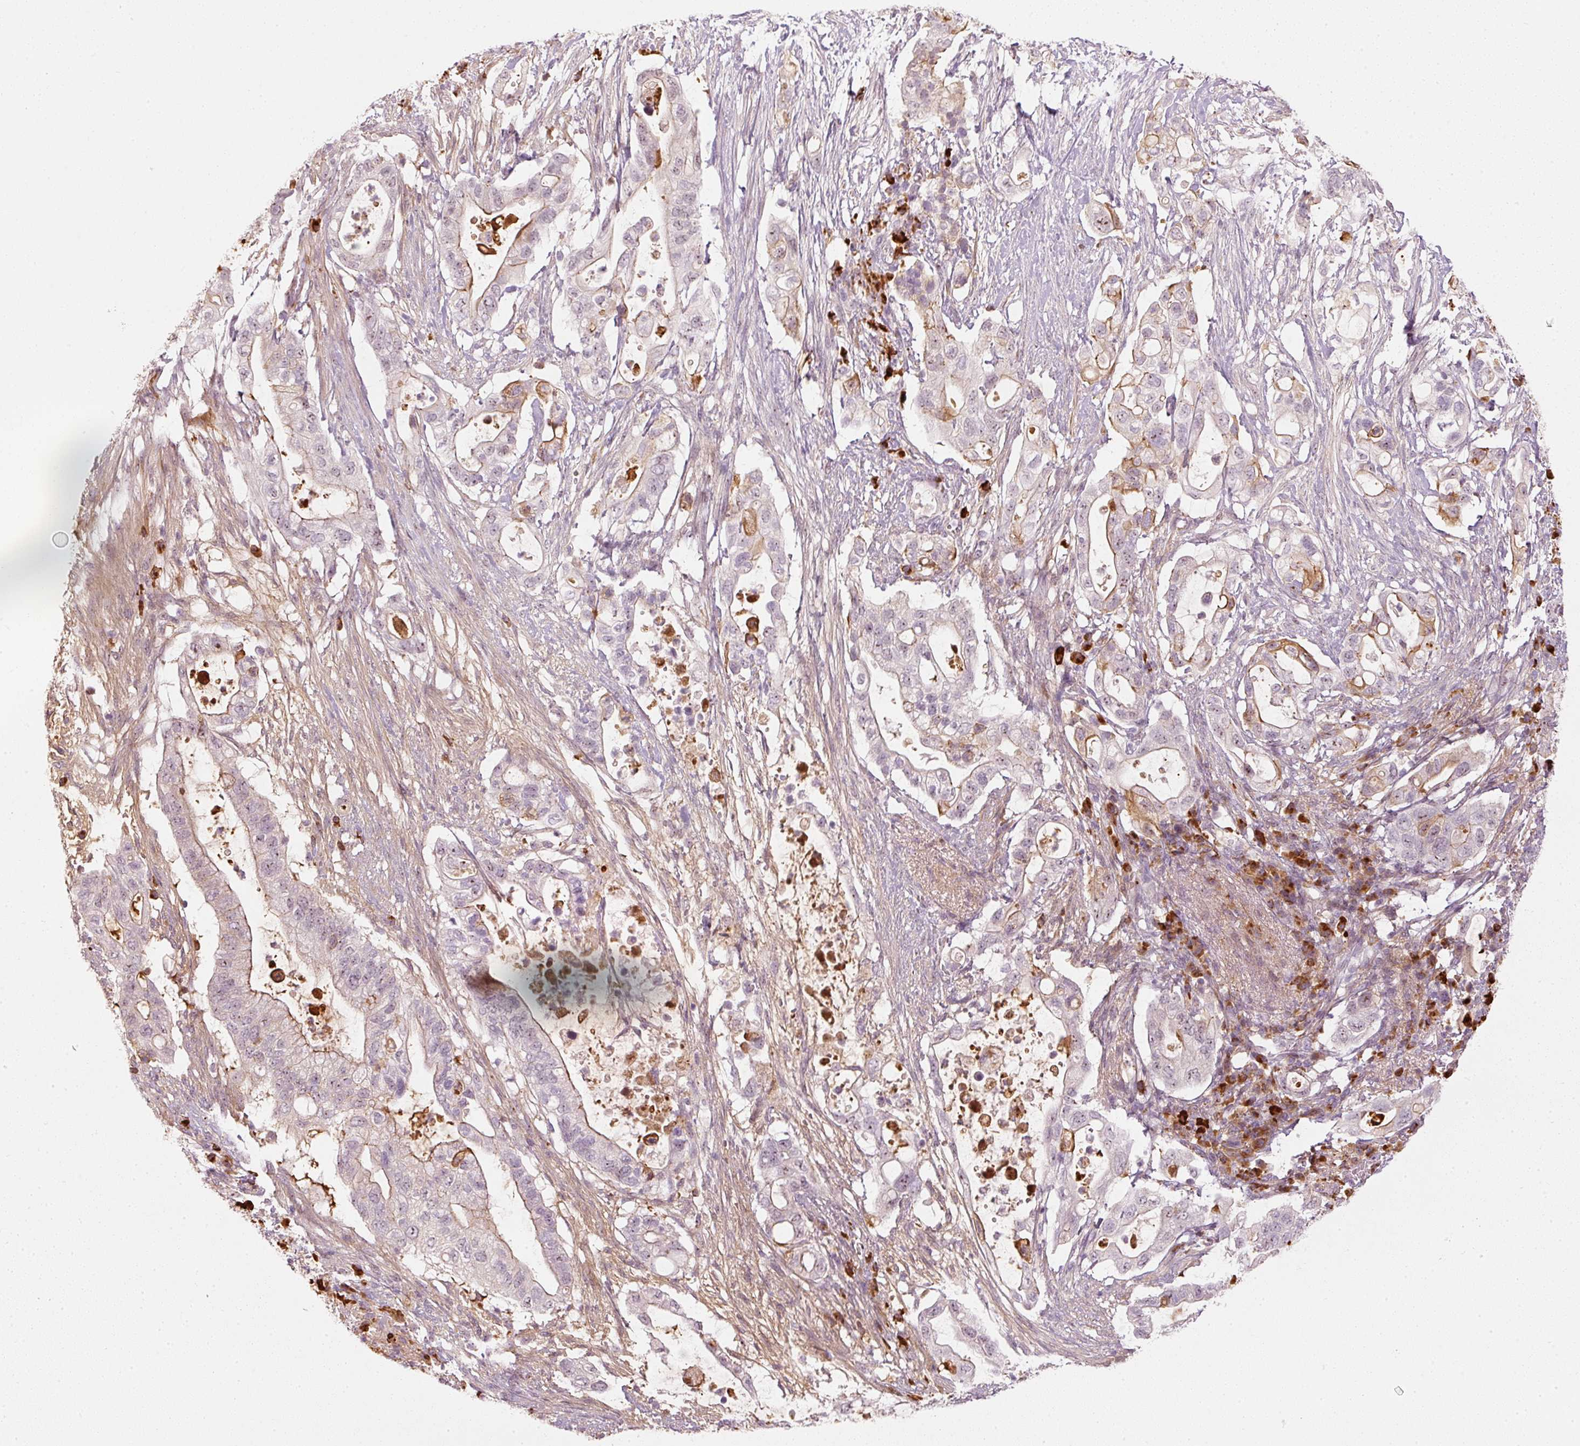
{"staining": {"intensity": "moderate", "quantity": "<25%", "location": "cytoplasmic/membranous"}, "tissue": "pancreatic cancer", "cell_type": "Tumor cells", "image_type": "cancer", "snomed": [{"axis": "morphology", "description": "Adenocarcinoma, NOS"}, {"axis": "topography", "description": "Pancreas"}], "caption": "The image shows a brown stain indicating the presence of a protein in the cytoplasmic/membranous of tumor cells in pancreatic cancer. The staining is performed using DAB (3,3'-diaminobenzidine) brown chromogen to label protein expression. The nuclei are counter-stained blue using hematoxylin.", "gene": "VCAM1", "patient": {"sex": "female", "age": 72}}